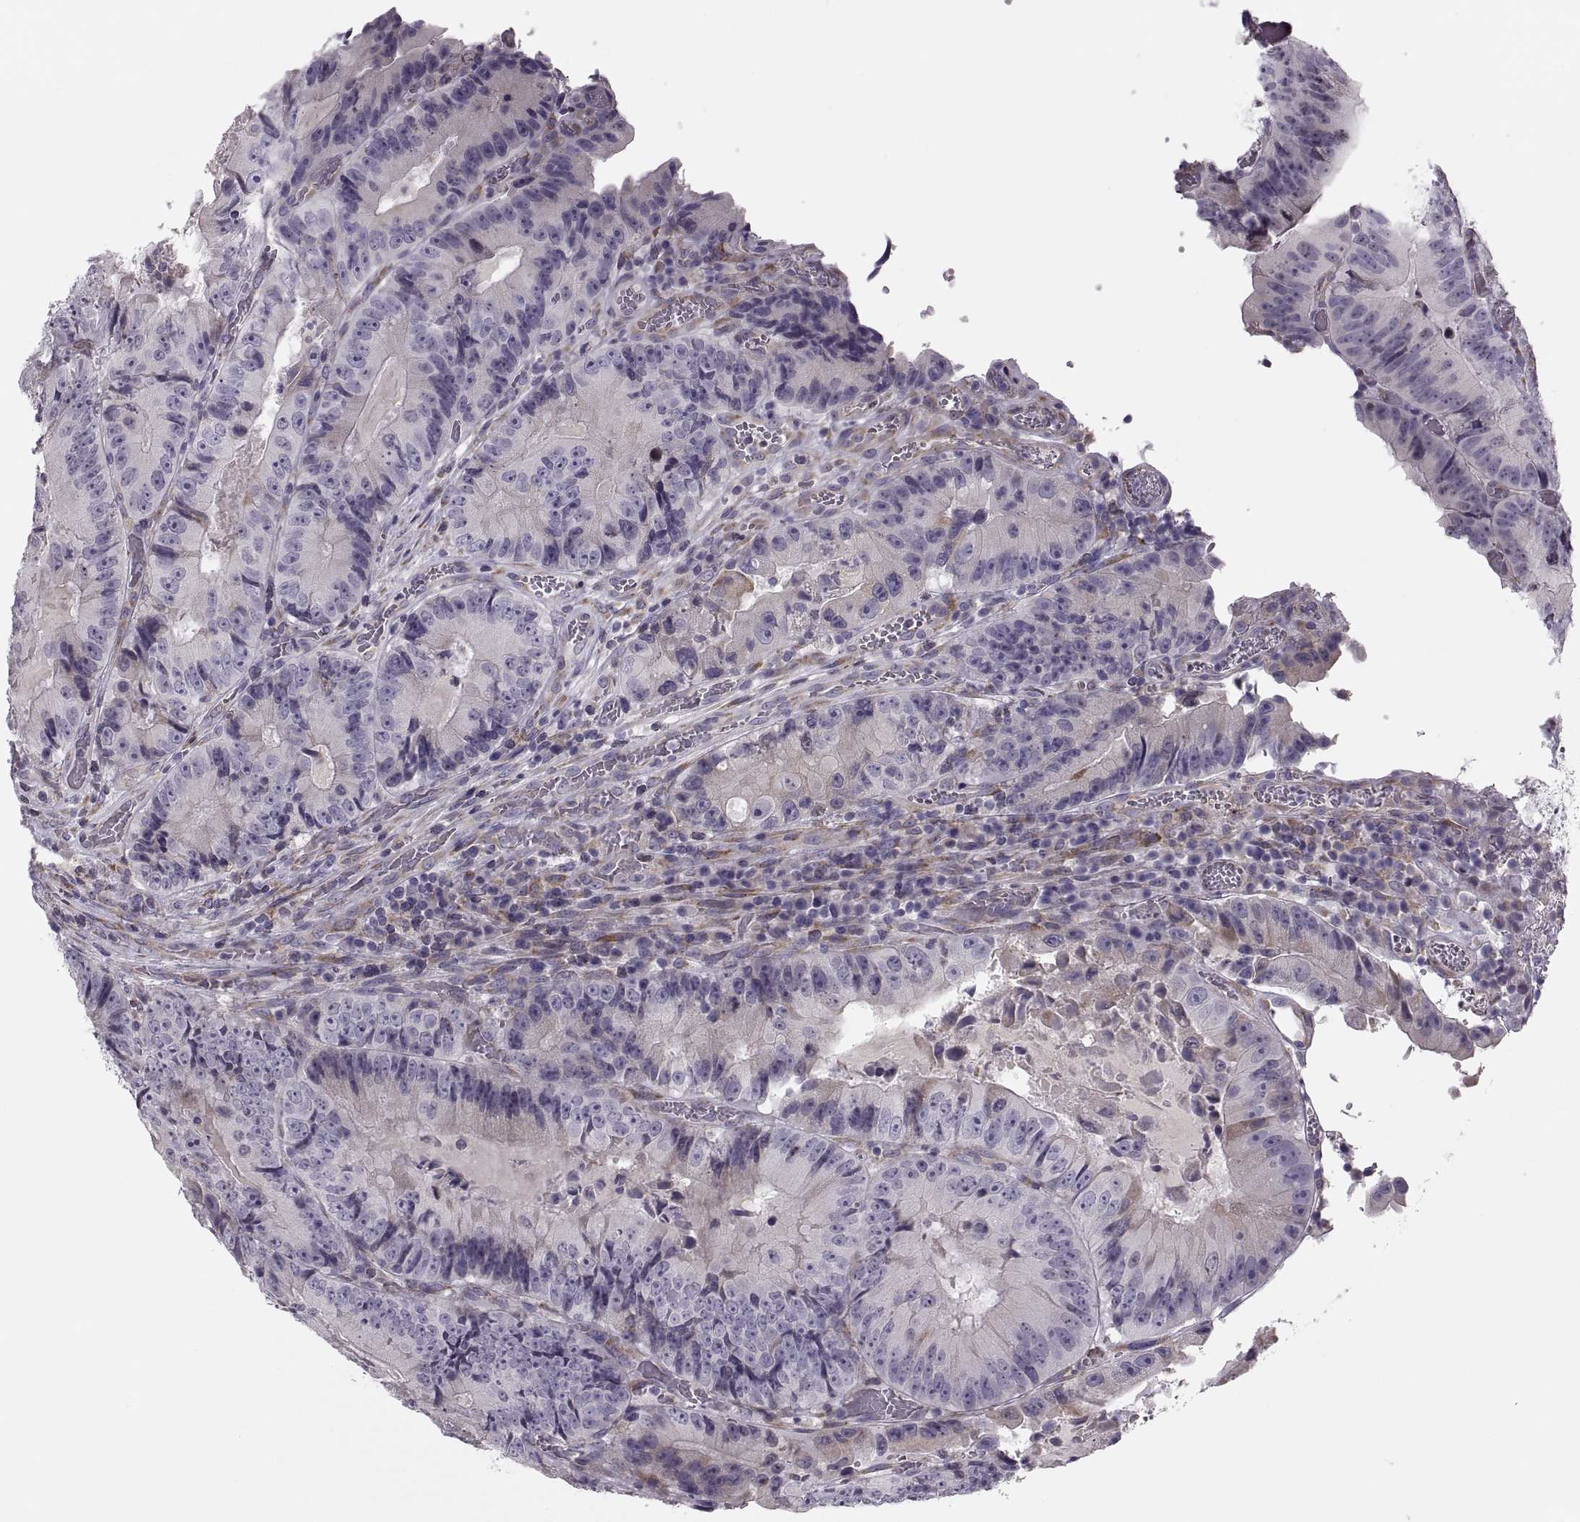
{"staining": {"intensity": "moderate", "quantity": "<25%", "location": "cytoplasmic/membranous"}, "tissue": "colorectal cancer", "cell_type": "Tumor cells", "image_type": "cancer", "snomed": [{"axis": "morphology", "description": "Adenocarcinoma, NOS"}, {"axis": "topography", "description": "Colon"}], "caption": "Adenocarcinoma (colorectal) stained with immunohistochemistry (IHC) displays moderate cytoplasmic/membranous positivity in approximately <25% of tumor cells.", "gene": "LETM2", "patient": {"sex": "female", "age": 86}}